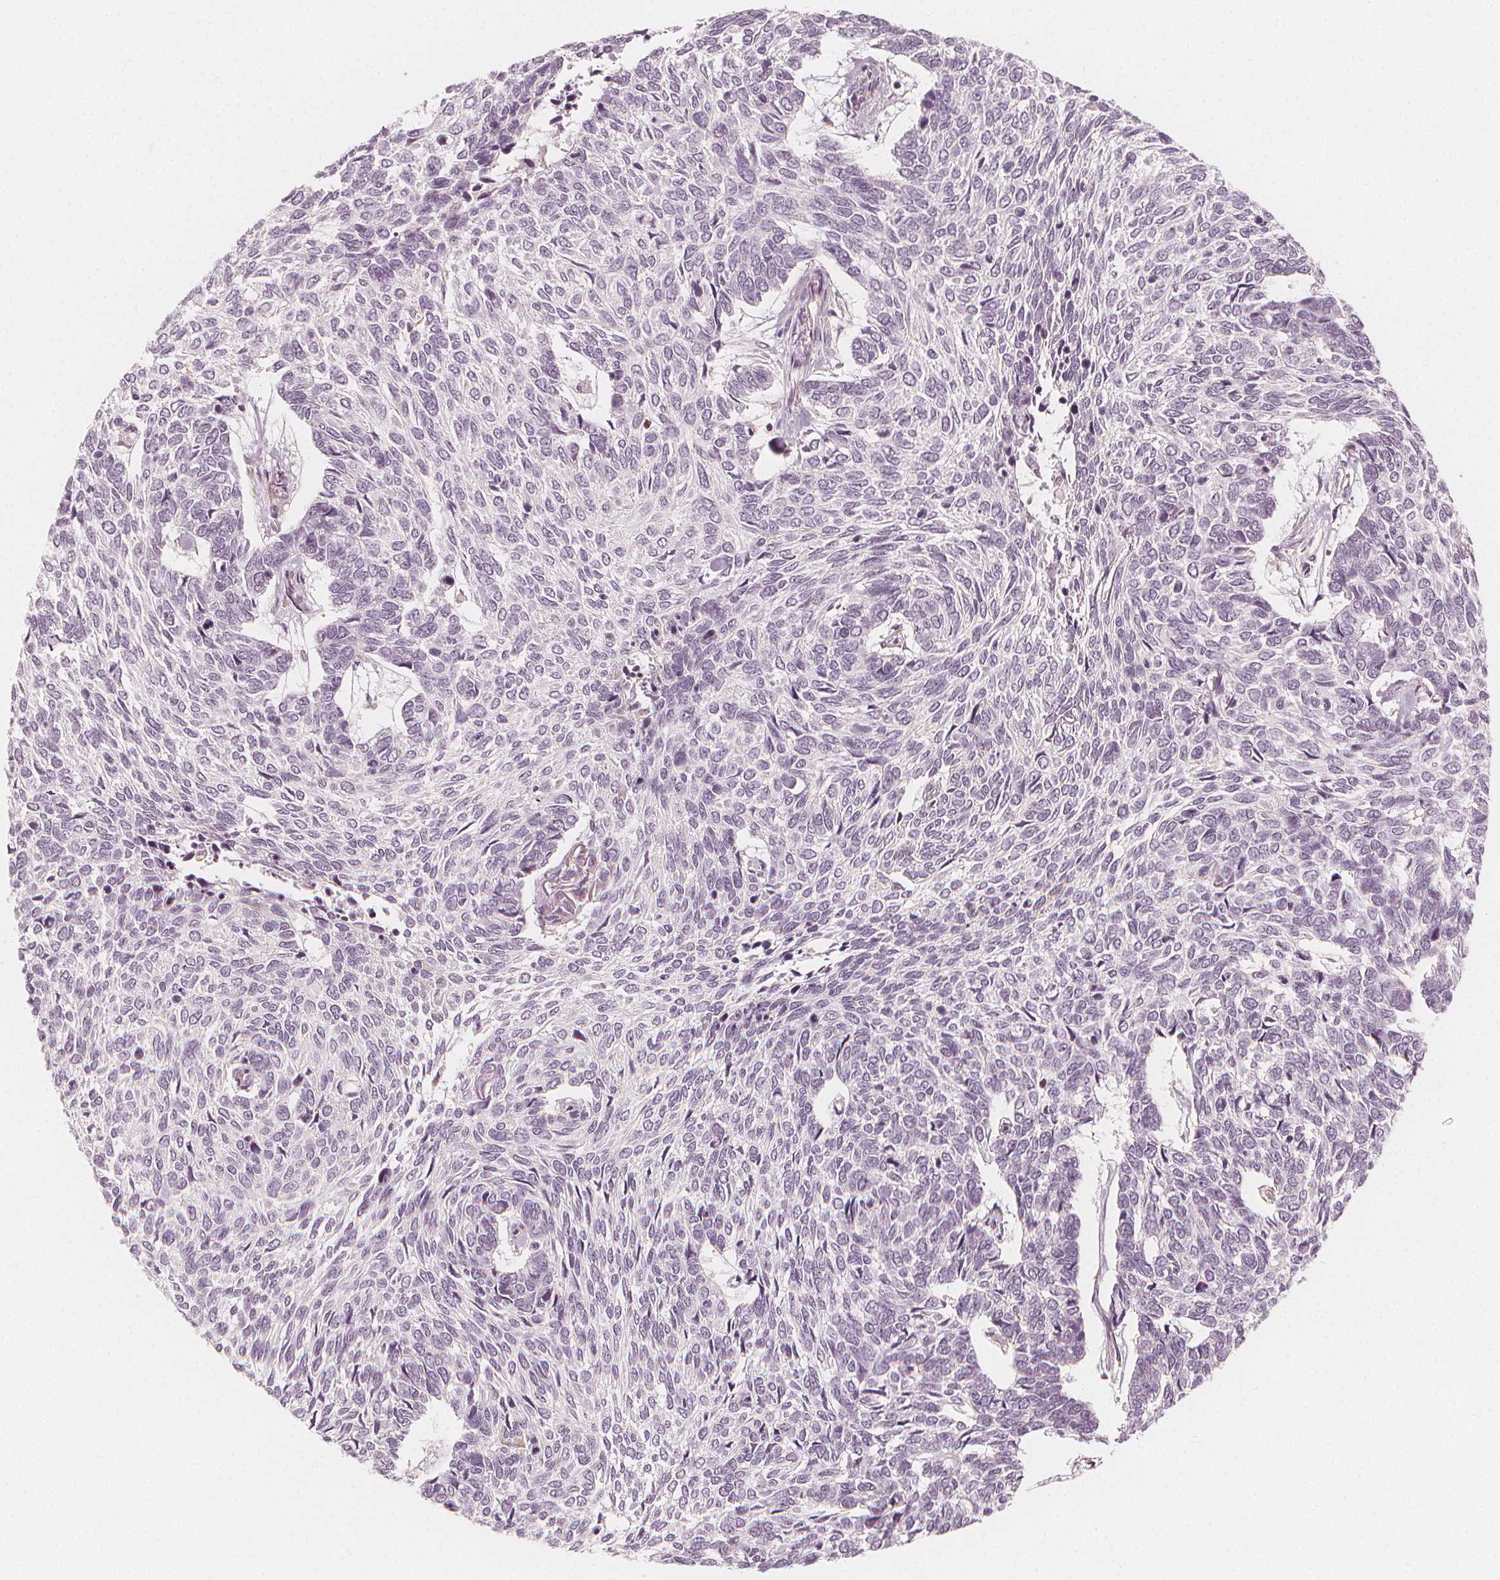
{"staining": {"intensity": "negative", "quantity": "none", "location": "none"}, "tissue": "skin cancer", "cell_type": "Tumor cells", "image_type": "cancer", "snomed": [{"axis": "morphology", "description": "Basal cell carcinoma"}, {"axis": "topography", "description": "Skin"}], "caption": "Tumor cells are negative for brown protein staining in skin basal cell carcinoma.", "gene": "ARHGAP26", "patient": {"sex": "female", "age": 65}}